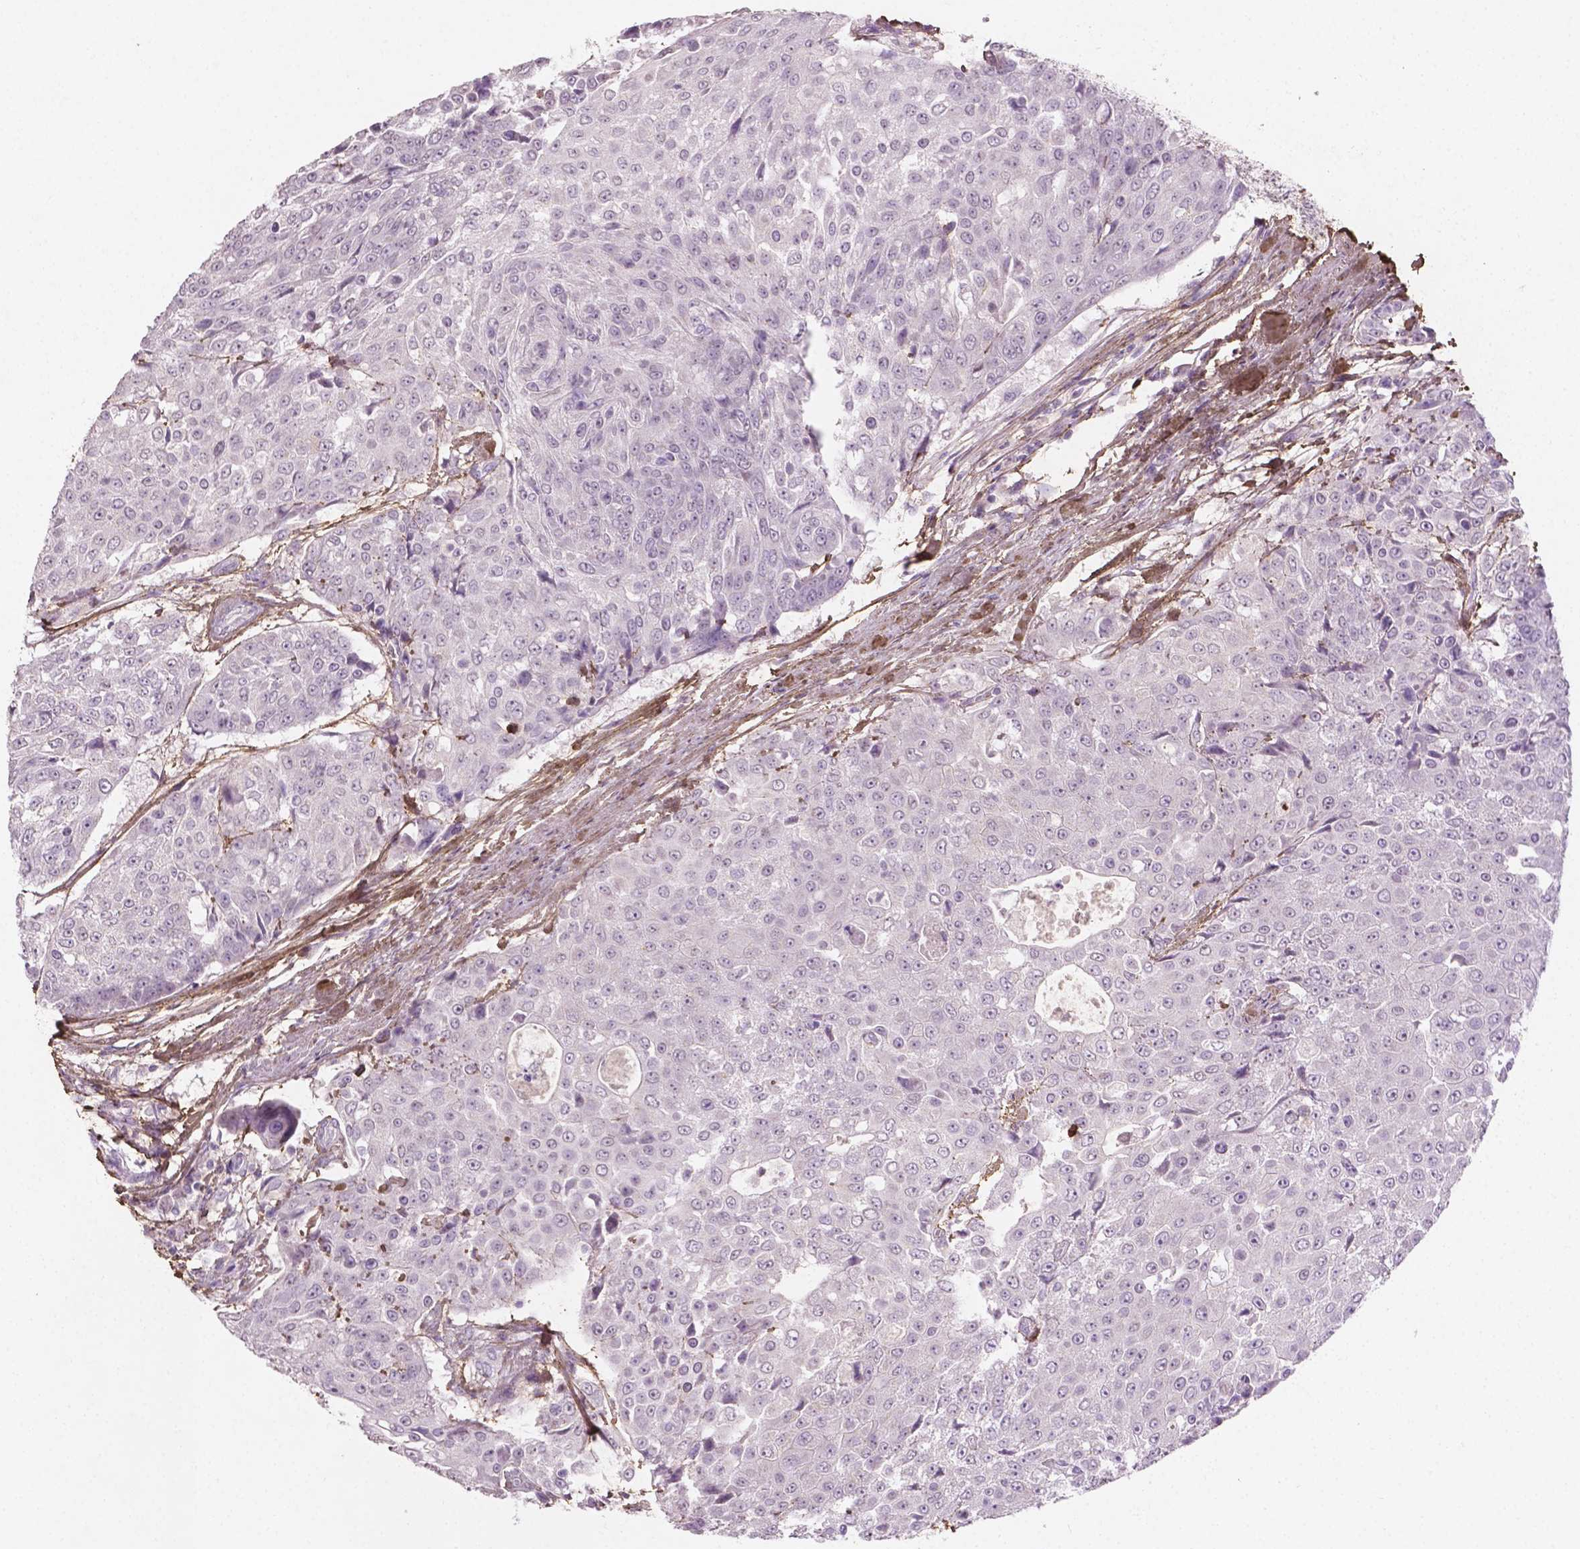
{"staining": {"intensity": "negative", "quantity": "none", "location": "none"}, "tissue": "urothelial cancer", "cell_type": "Tumor cells", "image_type": "cancer", "snomed": [{"axis": "morphology", "description": "Urothelial carcinoma, High grade"}, {"axis": "topography", "description": "Urinary bladder"}], "caption": "High magnification brightfield microscopy of urothelial carcinoma (high-grade) stained with DAB (3,3'-diaminobenzidine) (brown) and counterstained with hematoxylin (blue): tumor cells show no significant positivity. The staining is performed using DAB (3,3'-diaminobenzidine) brown chromogen with nuclei counter-stained in using hematoxylin.", "gene": "DLG2", "patient": {"sex": "female", "age": 63}}